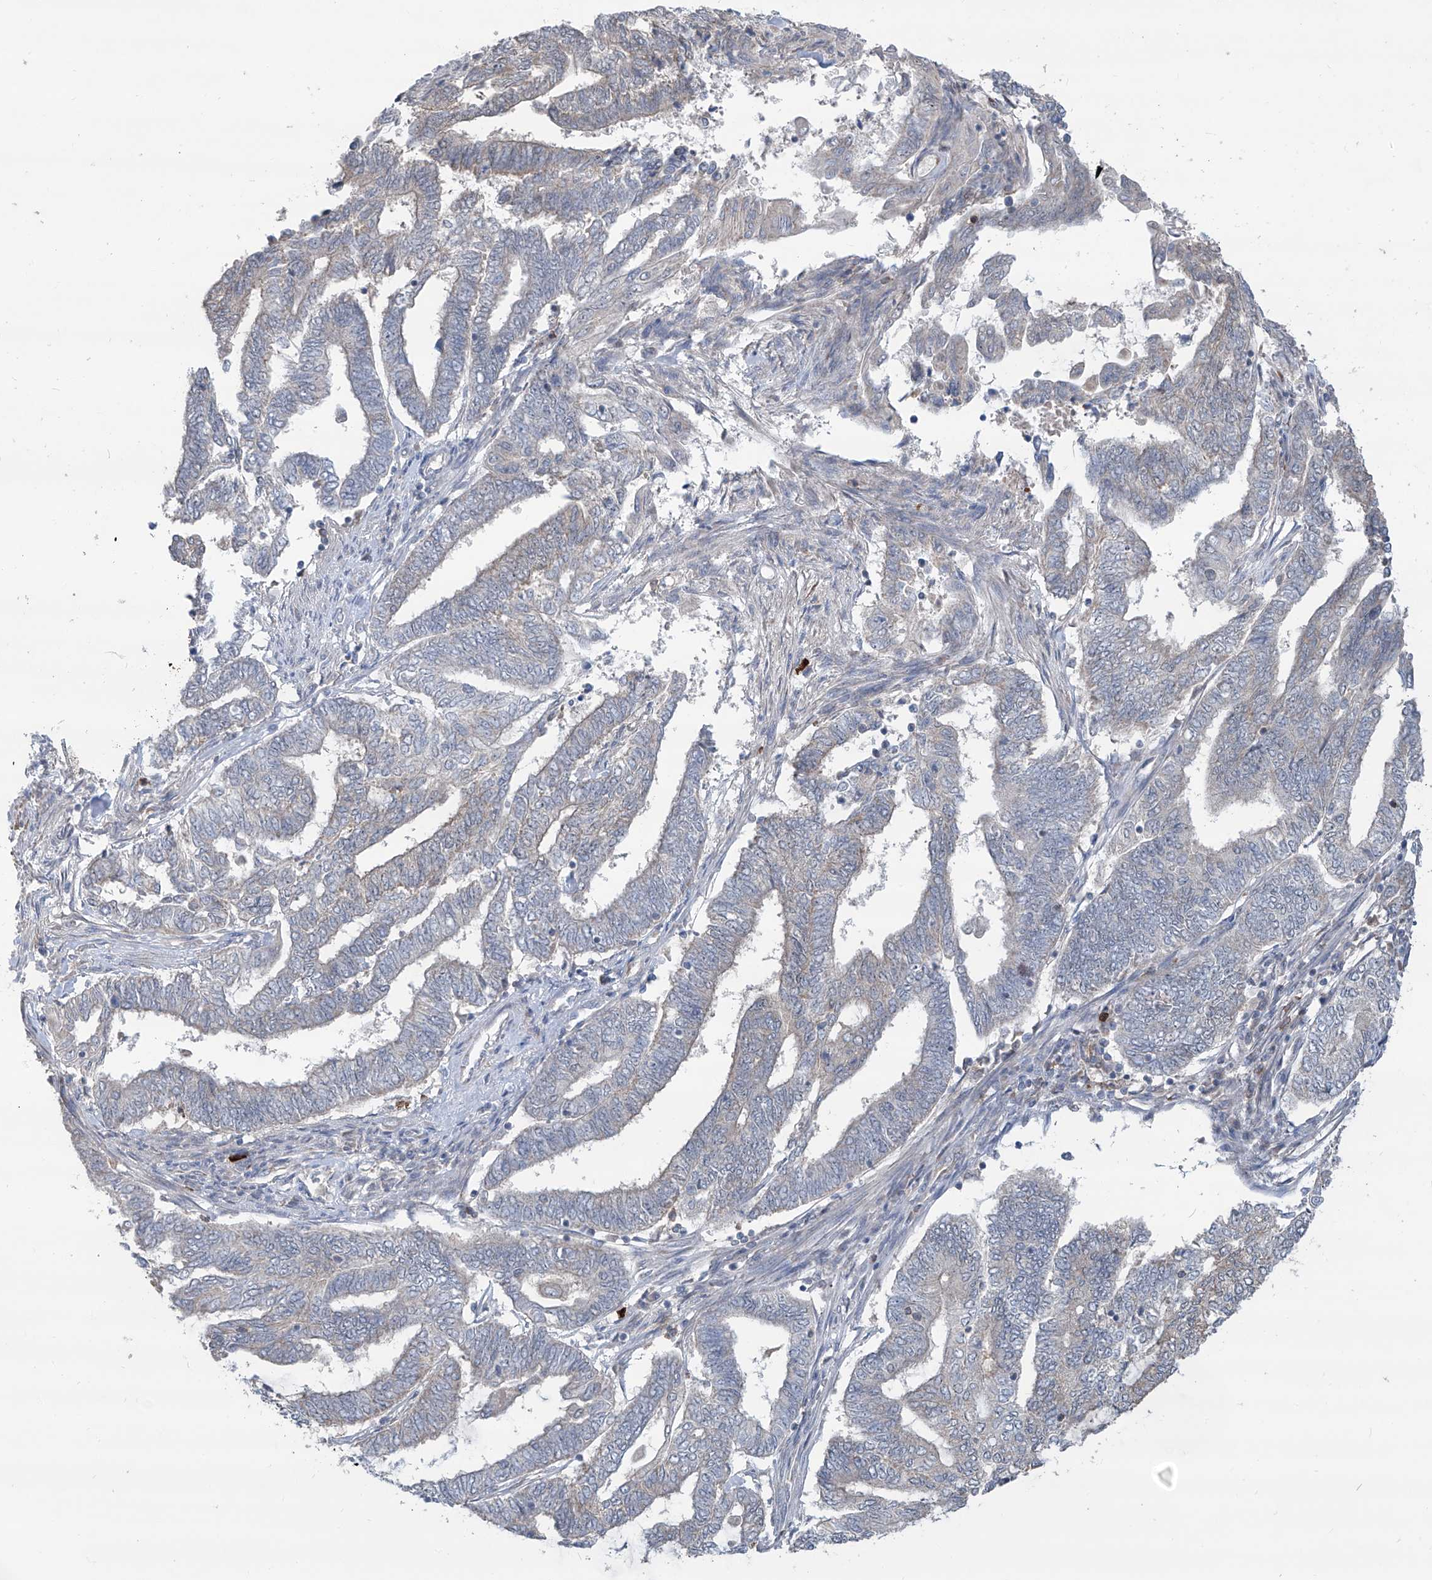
{"staining": {"intensity": "negative", "quantity": "none", "location": "none"}, "tissue": "endometrial cancer", "cell_type": "Tumor cells", "image_type": "cancer", "snomed": [{"axis": "morphology", "description": "Adenocarcinoma, NOS"}, {"axis": "topography", "description": "Uterus"}, {"axis": "topography", "description": "Endometrium"}], "caption": "IHC image of human endometrial cancer stained for a protein (brown), which demonstrates no expression in tumor cells. The staining is performed using DAB brown chromogen with nuclei counter-stained in using hematoxylin.", "gene": "ZBTB48", "patient": {"sex": "female", "age": 70}}